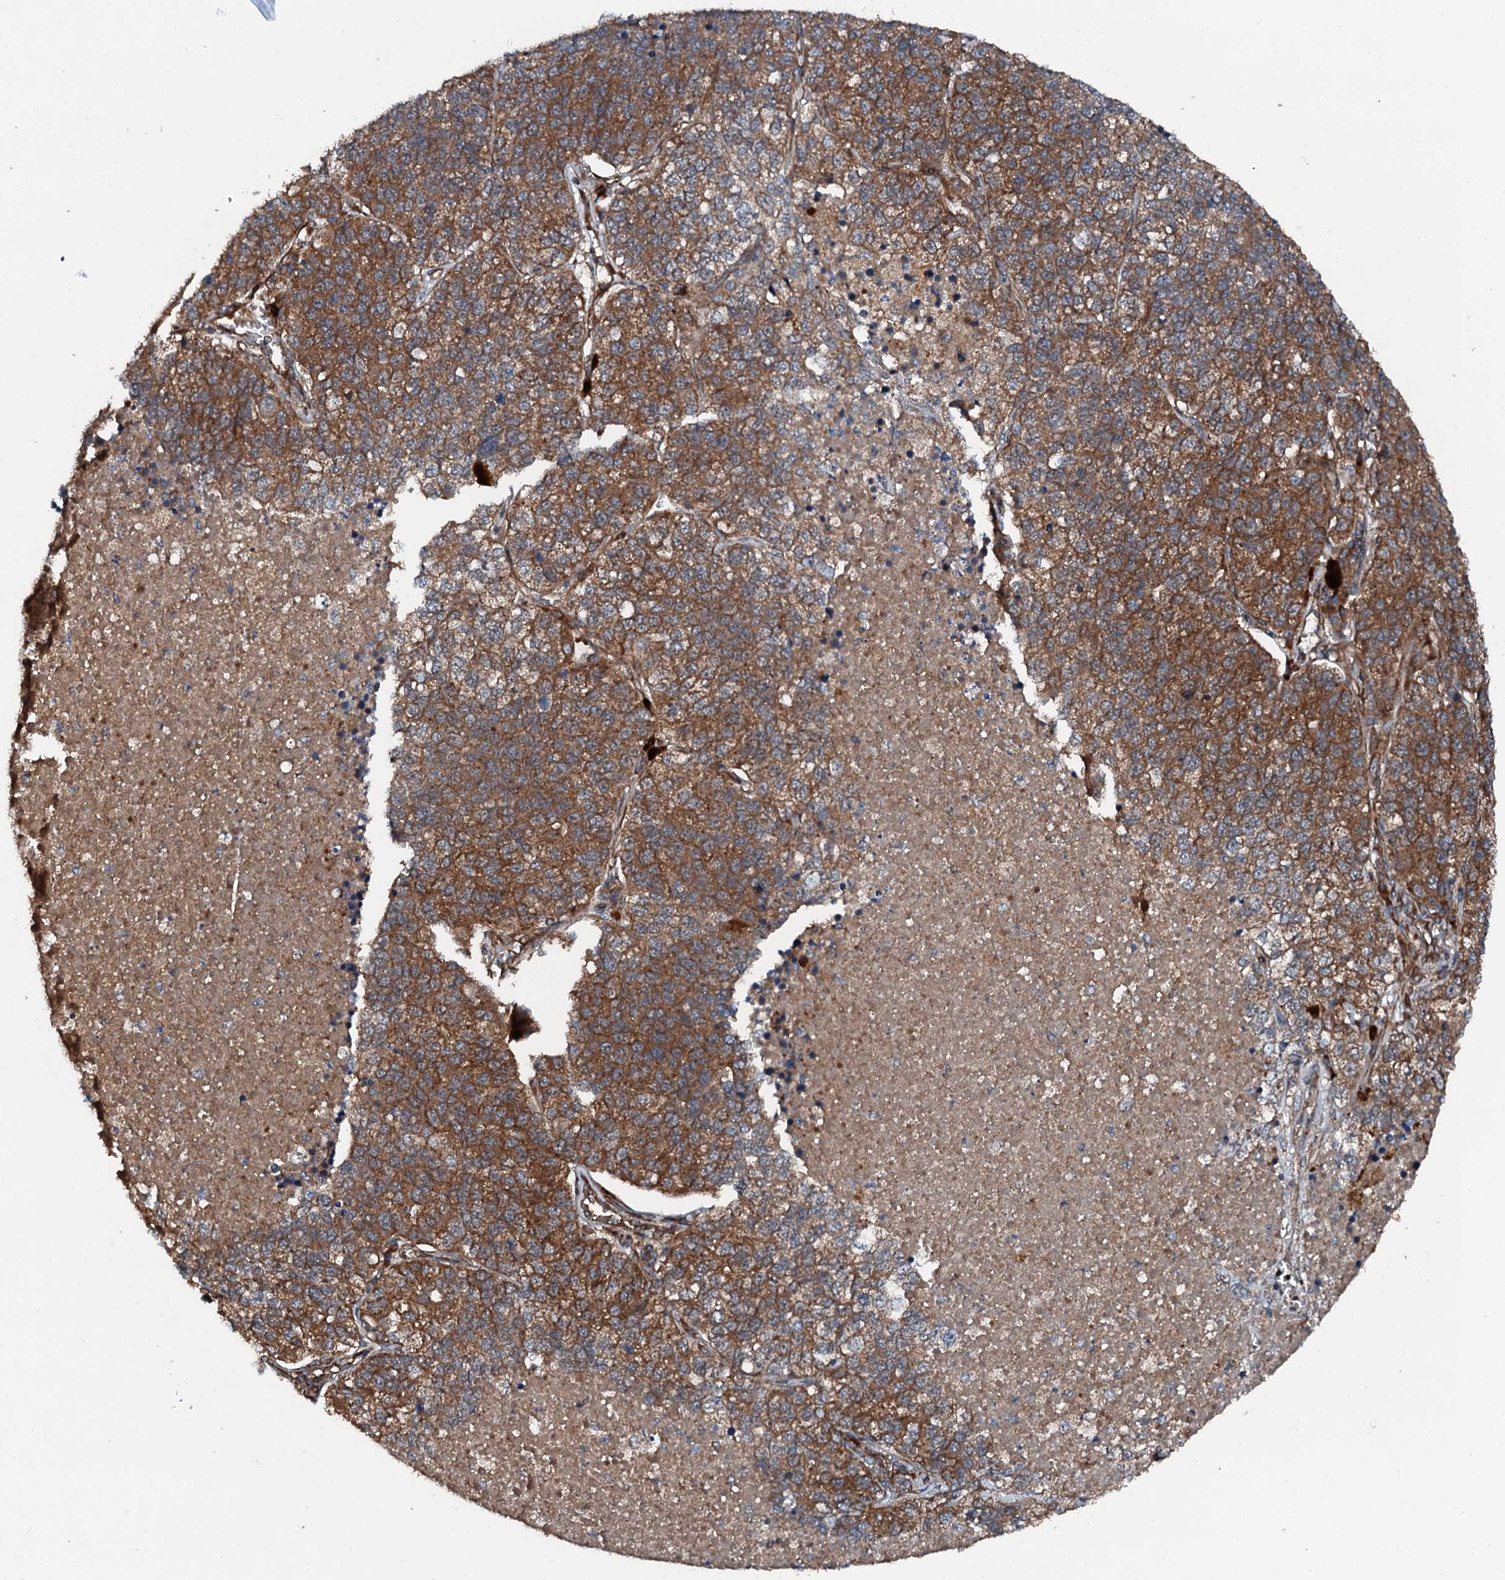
{"staining": {"intensity": "moderate", "quantity": ">75%", "location": "cytoplasmic/membranous"}, "tissue": "lung cancer", "cell_type": "Tumor cells", "image_type": "cancer", "snomed": [{"axis": "morphology", "description": "Adenocarcinoma, NOS"}, {"axis": "topography", "description": "Lung"}], "caption": "High-power microscopy captured an IHC photomicrograph of lung cancer (adenocarcinoma), revealing moderate cytoplasmic/membranous staining in about >75% of tumor cells.", "gene": "FLYWCH1", "patient": {"sex": "male", "age": 49}}